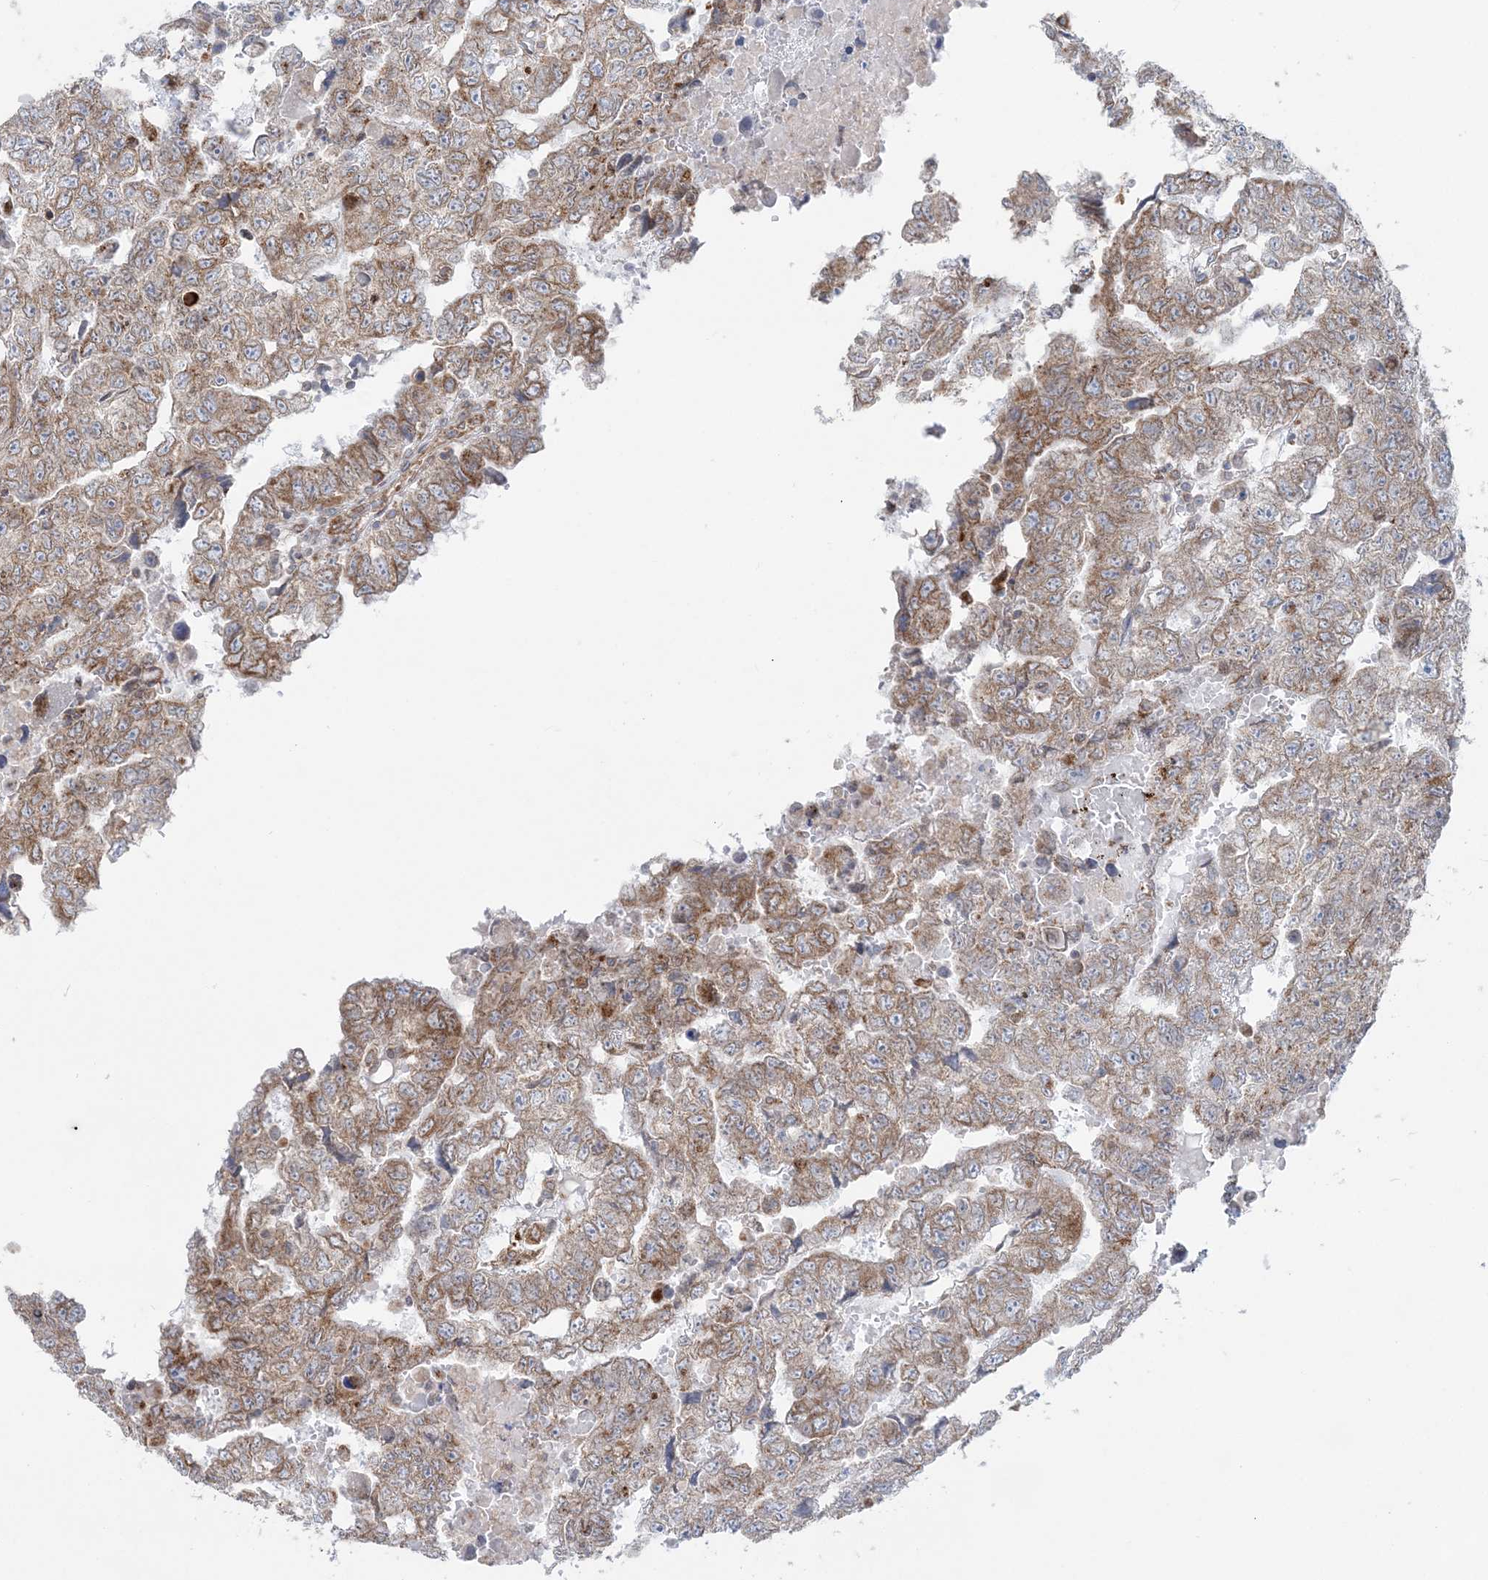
{"staining": {"intensity": "moderate", "quantity": "25%-75%", "location": "cytoplasmic/membranous"}, "tissue": "testis cancer", "cell_type": "Tumor cells", "image_type": "cancer", "snomed": [{"axis": "morphology", "description": "Carcinoma, Embryonal, NOS"}, {"axis": "topography", "description": "Testis"}], "caption": "Moderate cytoplasmic/membranous protein positivity is identified in about 25%-75% of tumor cells in testis cancer.", "gene": "TMED10", "patient": {"sex": "male", "age": 45}}